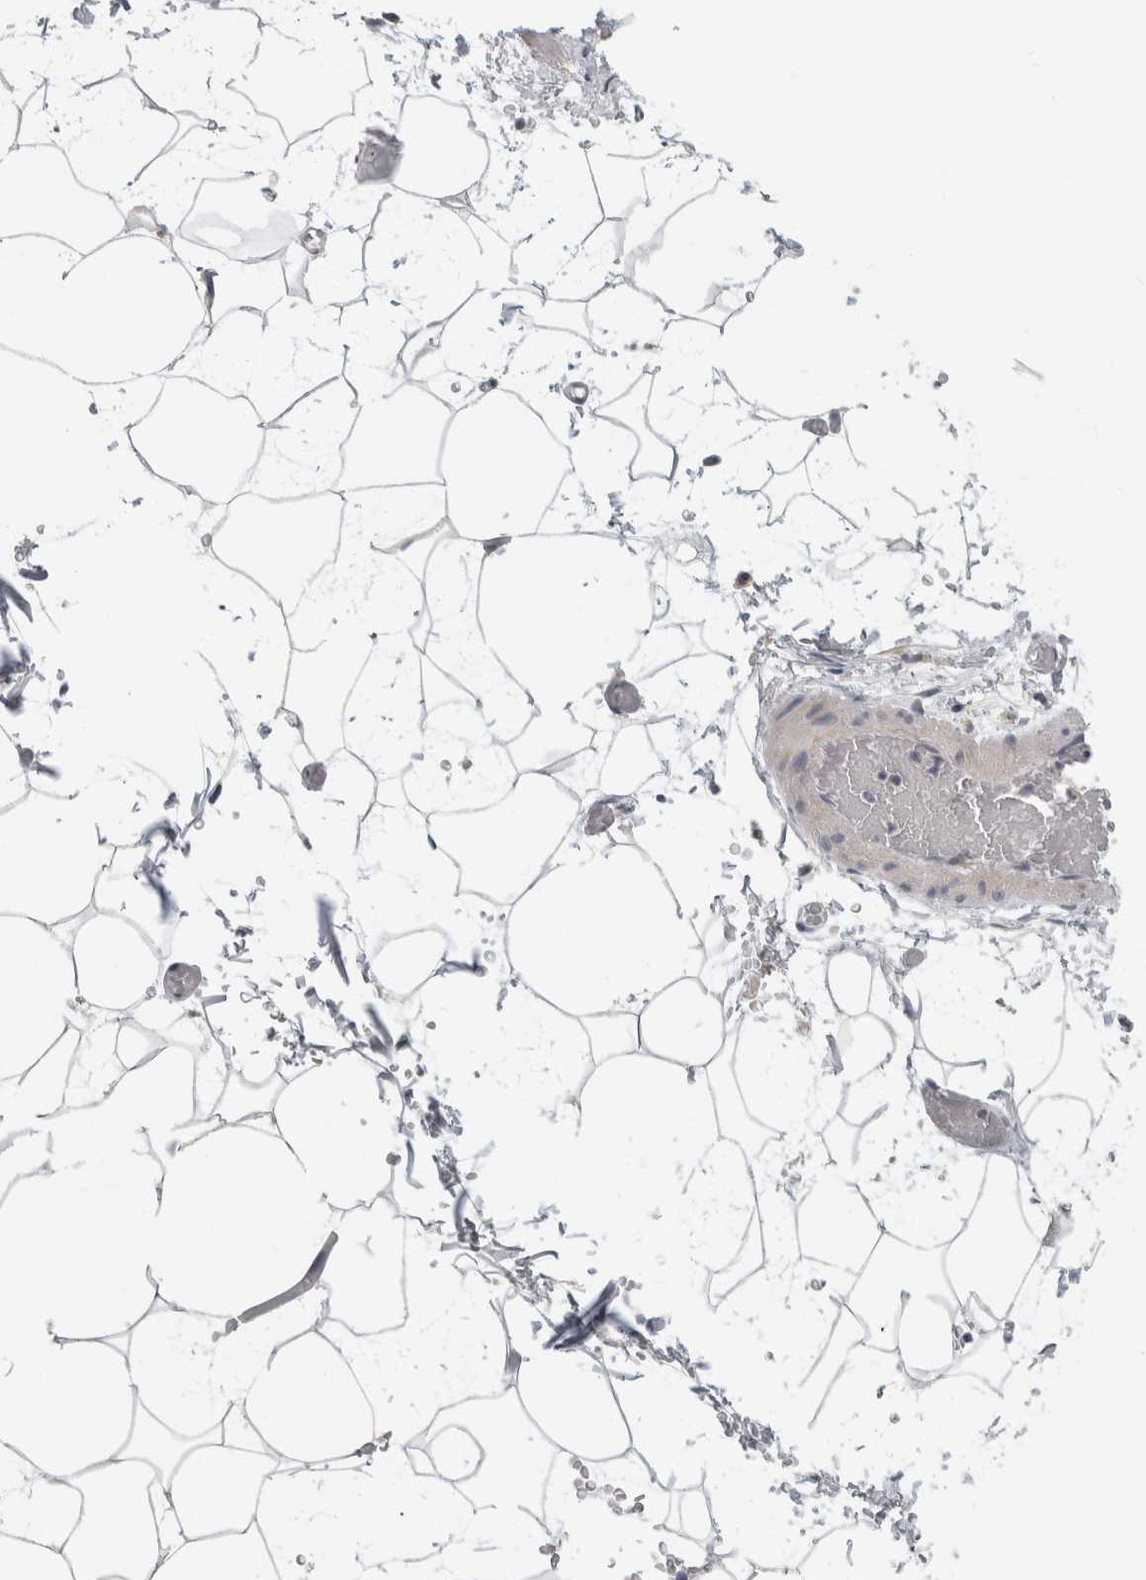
{"staining": {"intensity": "negative", "quantity": "none", "location": "none"}, "tissue": "adipose tissue", "cell_type": "Adipocytes", "image_type": "normal", "snomed": [{"axis": "morphology", "description": "Normal tissue, NOS"}, {"axis": "topography", "description": "Soft tissue"}], "caption": "Immunohistochemistry of unremarkable human adipose tissue displays no positivity in adipocytes. (DAB (3,3'-diaminobenzidine) IHC with hematoxylin counter stain).", "gene": "MGAT1", "patient": {"sex": "male", "age": 72}}